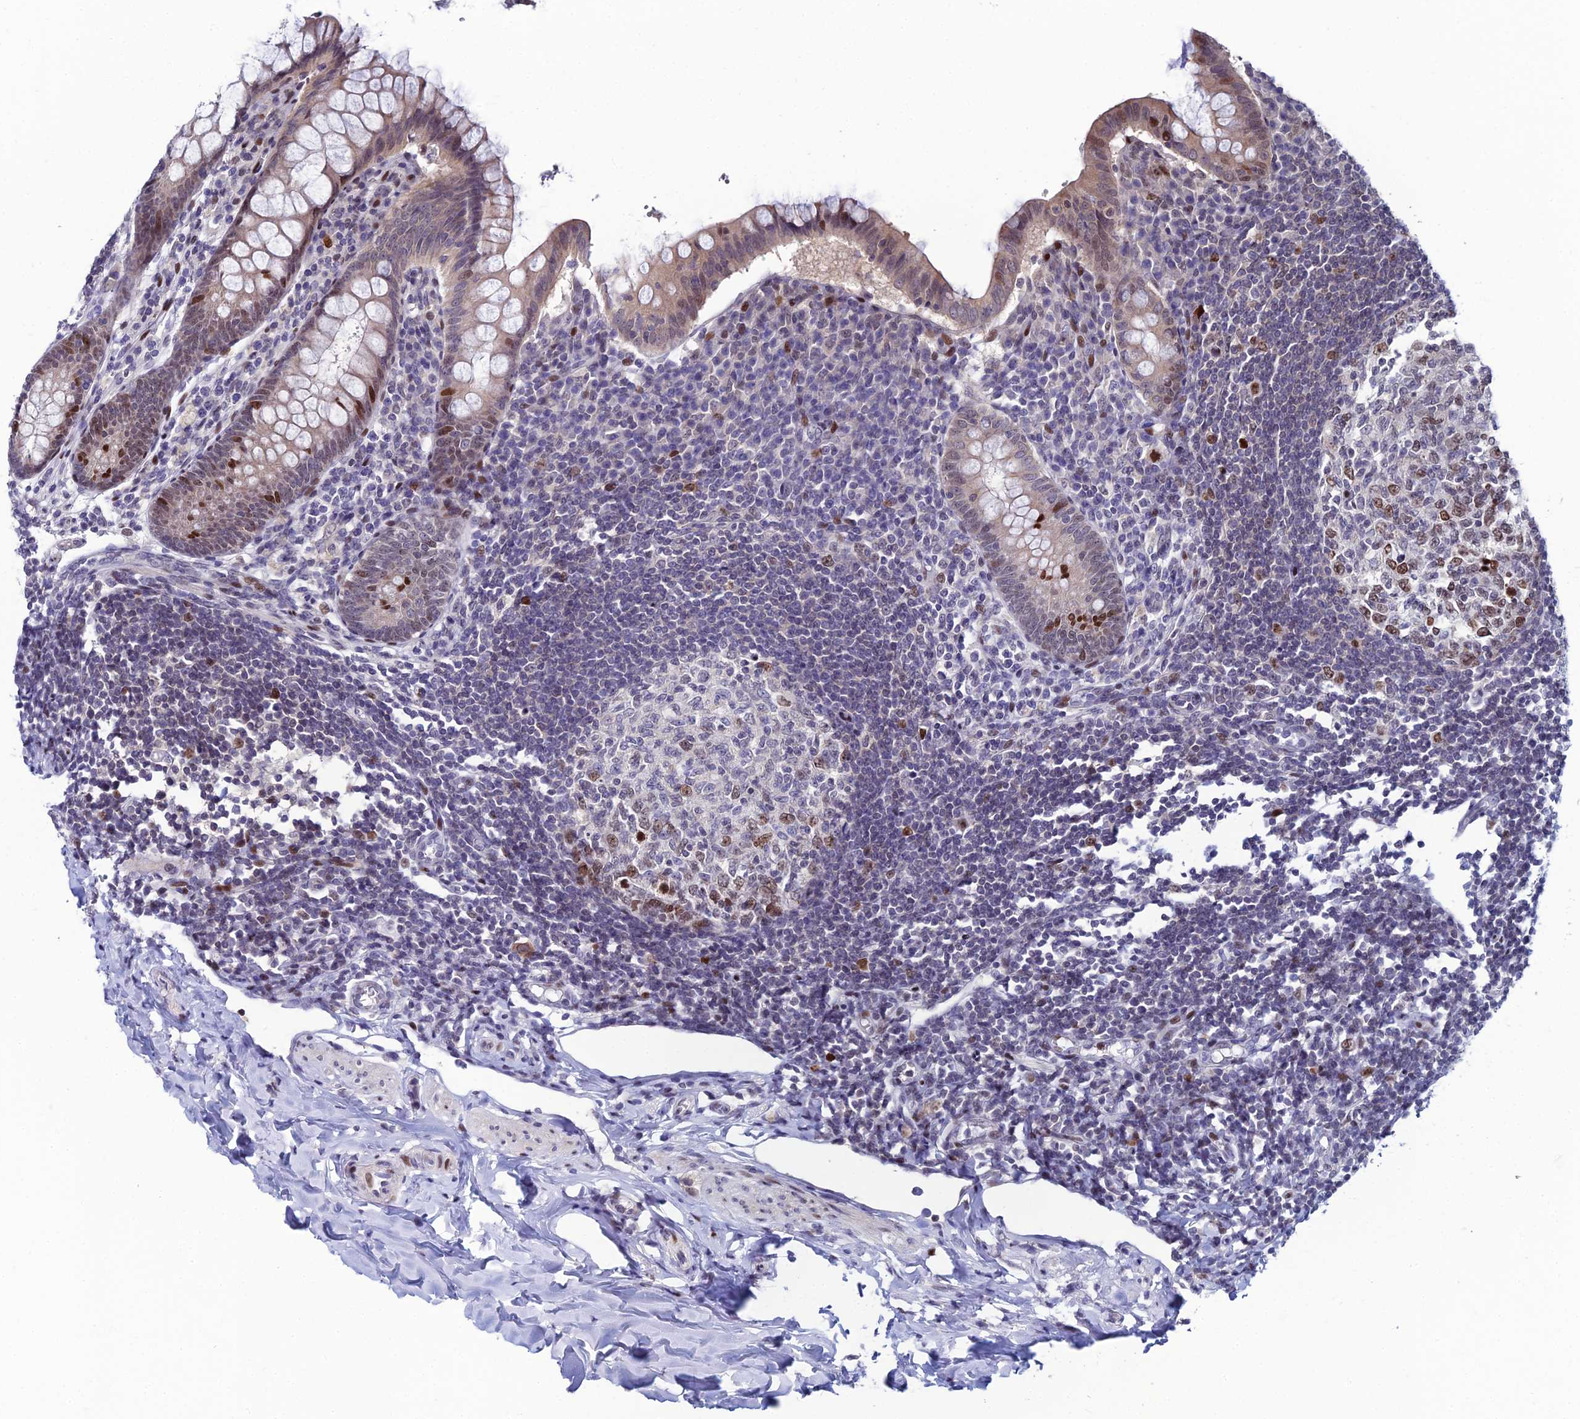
{"staining": {"intensity": "moderate", "quantity": "<25%", "location": "nuclear"}, "tissue": "appendix", "cell_type": "Glandular cells", "image_type": "normal", "snomed": [{"axis": "morphology", "description": "Normal tissue, NOS"}, {"axis": "topography", "description": "Appendix"}], "caption": "The histopathology image demonstrates immunohistochemical staining of benign appendix. There is moderate nuclear staining is identified in approximately <25% of glandular cells.", "gene": "TAF9B", "patient": {"sex": "female", "age": 33}}